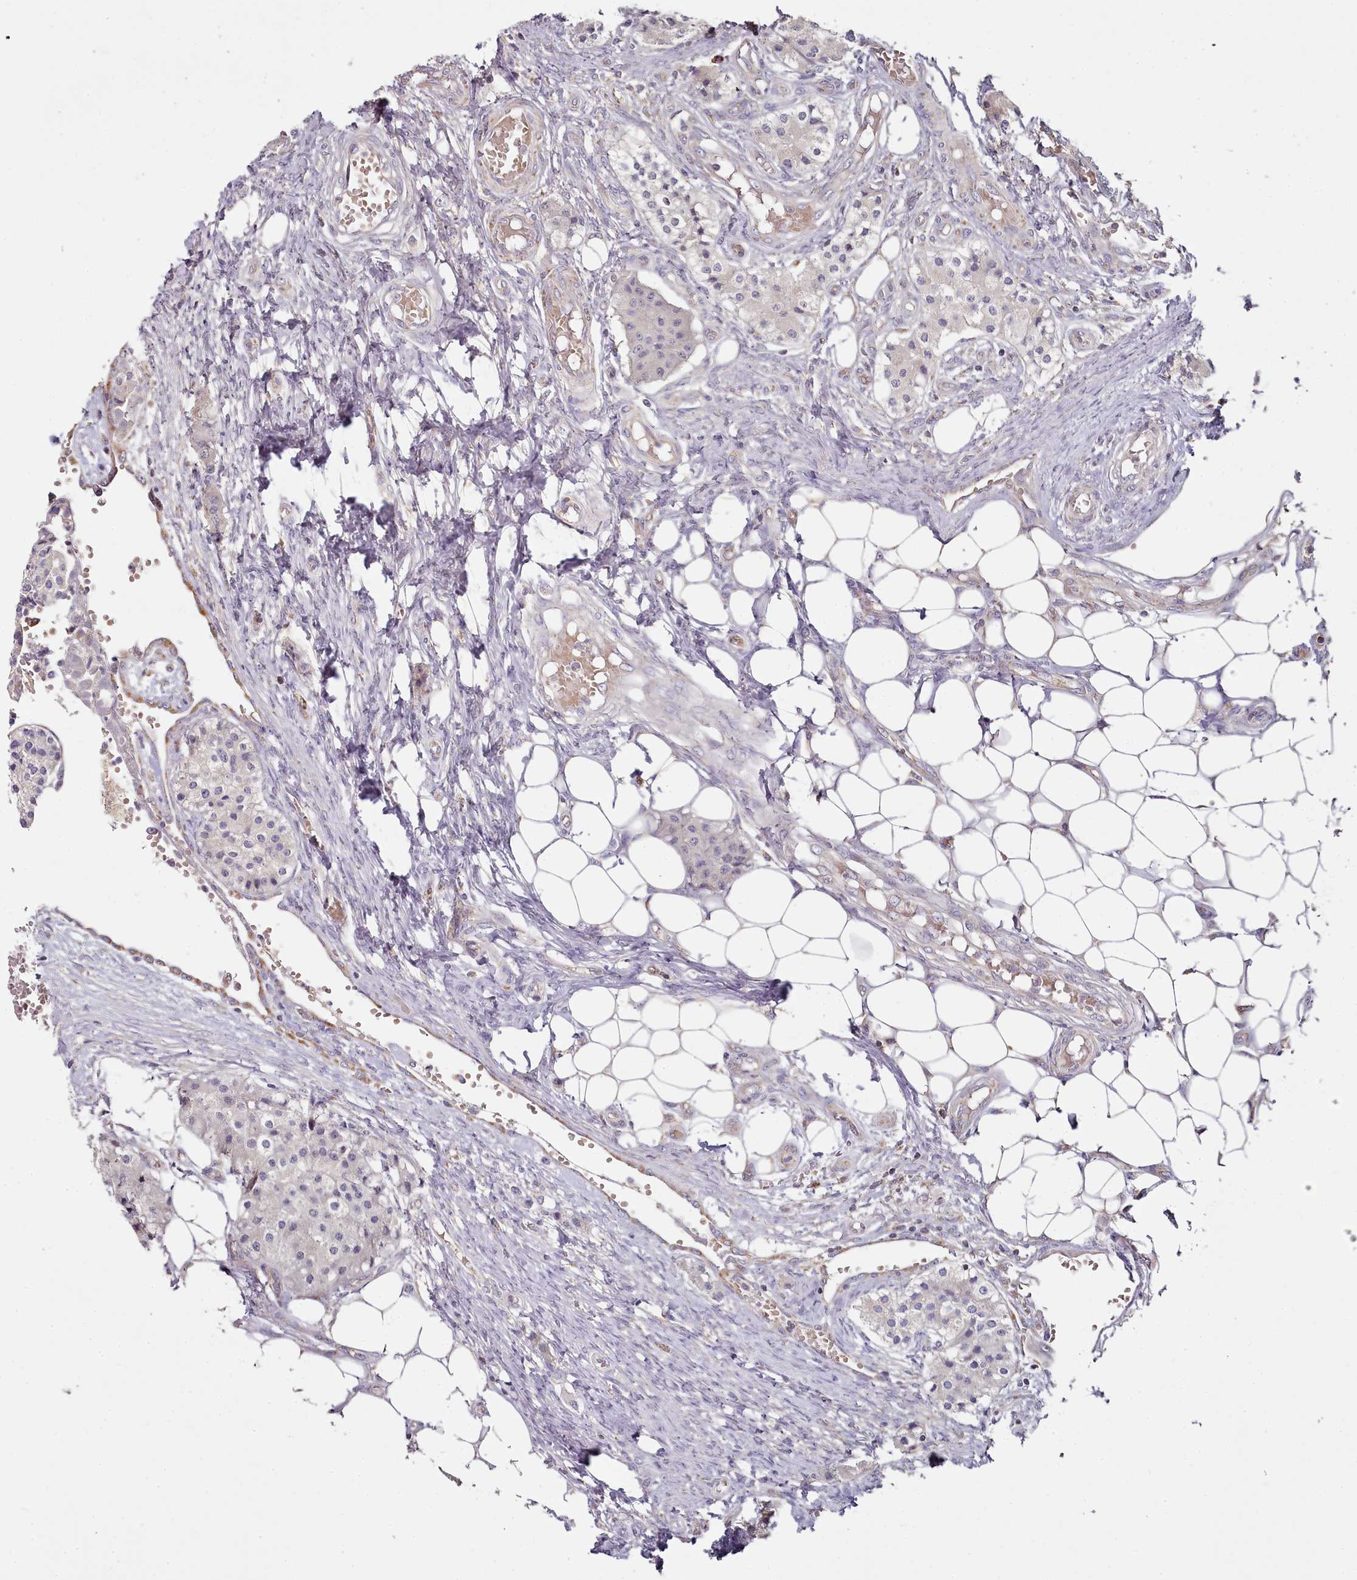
{"staining": {"intensity": "negative", "quantity": "none", "location": "none"}, "tissue": "carcinoid", "cell_type": "Tumor cells", "image_type": "cancer", "snomed": [{"axis": "morphology", "description": "Carcinoid, malignant, NOS"}, {"axis": "topography", "description": "Colon"}], "caption": "IHC photomicrograph of neoplastic tissue: malignant carcinoid stained with DAB (3,3'-diaminobenzidine) displays no significant protein positivity in tumor cells.", "gene": "ACSS1", "patient": {"sex": "female", "age": 52}}